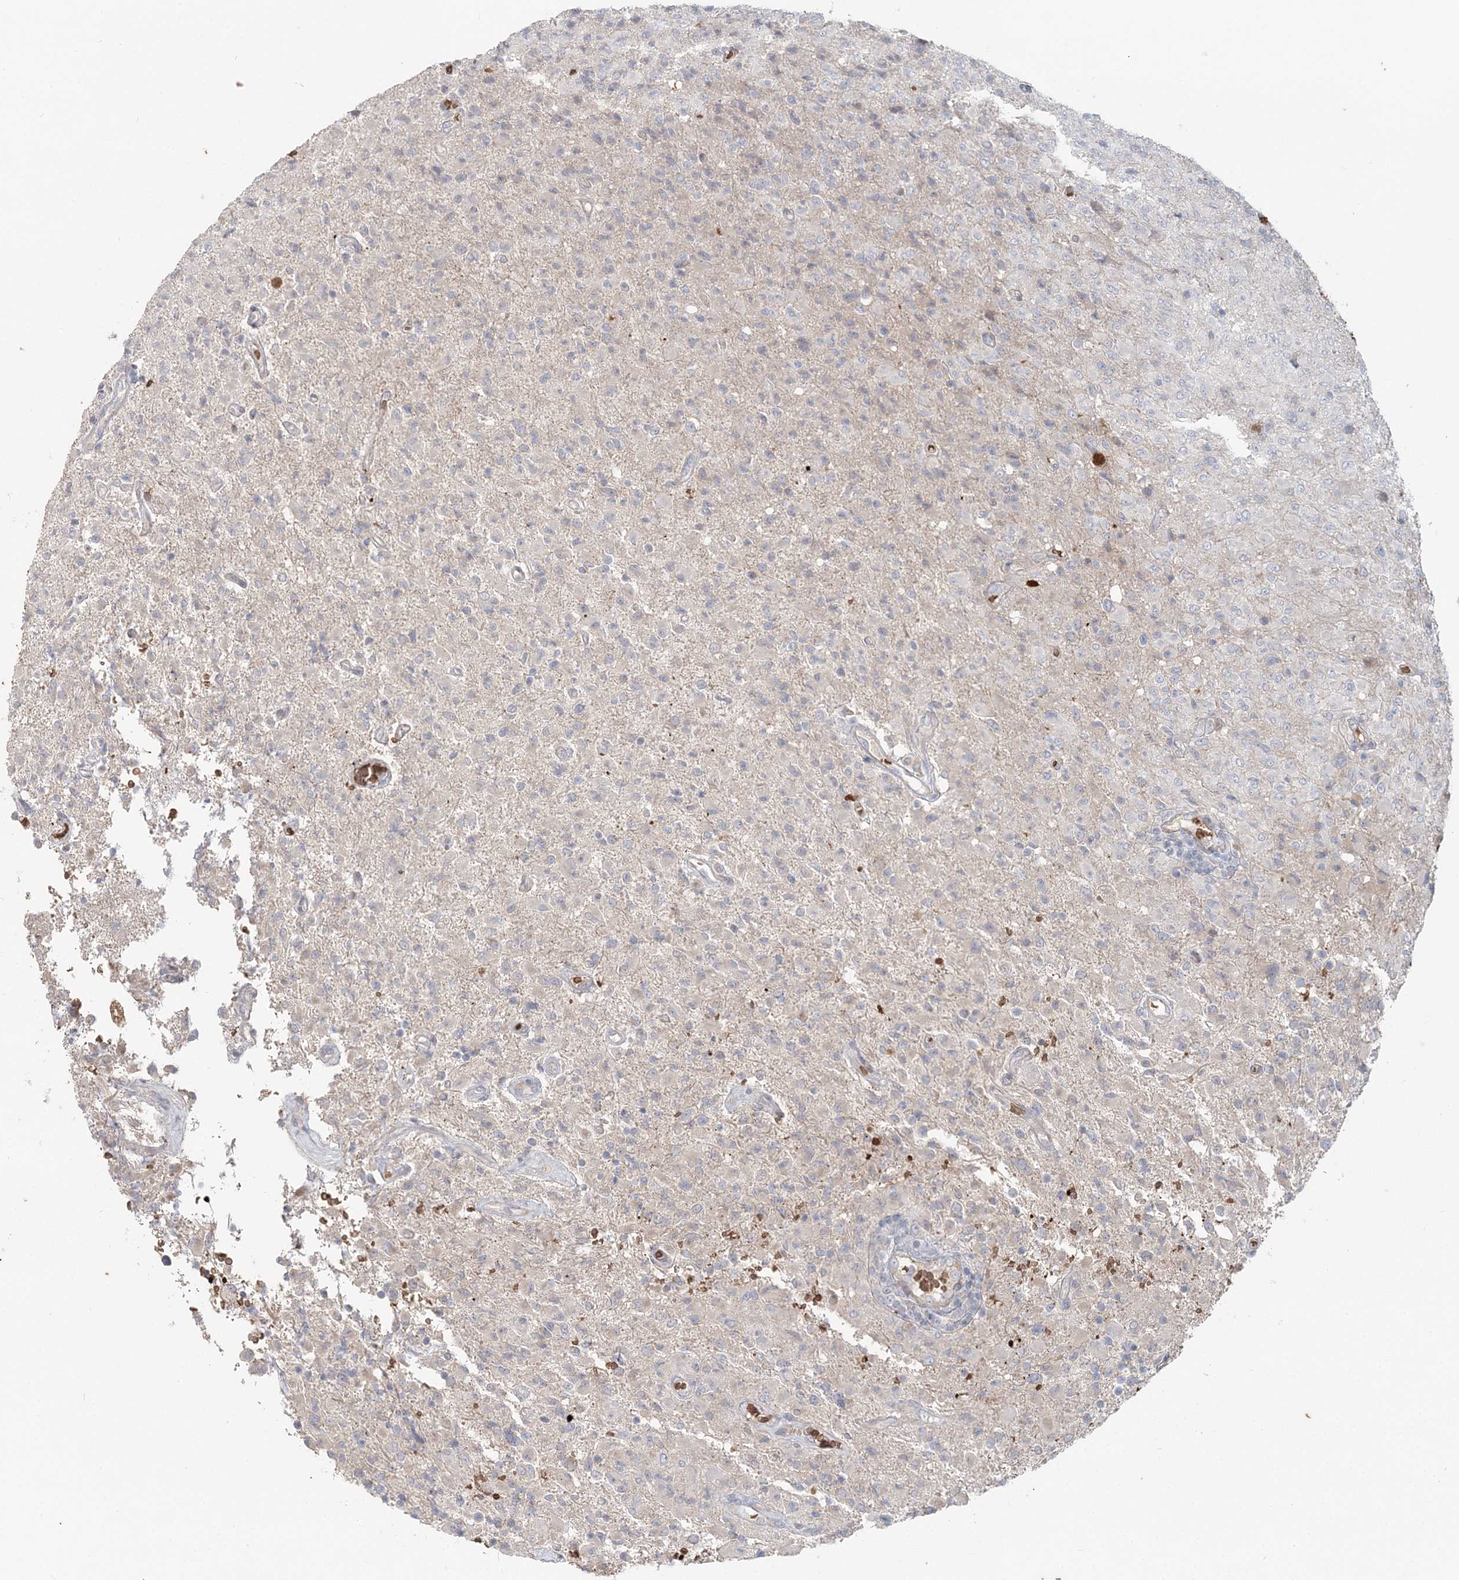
{"staining": {"intensity": "negative", "quantity": "none", "location": "none"}, "tissue": "glioma", "cell_type": "Tumor cells", "image_type": "cancer", "snomed": [{"axis": "morphology", "description": "Glioma, malignant, High grade"}, {"axis": "topography", "description": "Brain"}], "caption": "Malignant high-grade glioma stained for a protein using immunohistochemistry shows no expression tumor cells.", "gene": "SERINC1", "patient": {"sex": "female", "age": 57}}